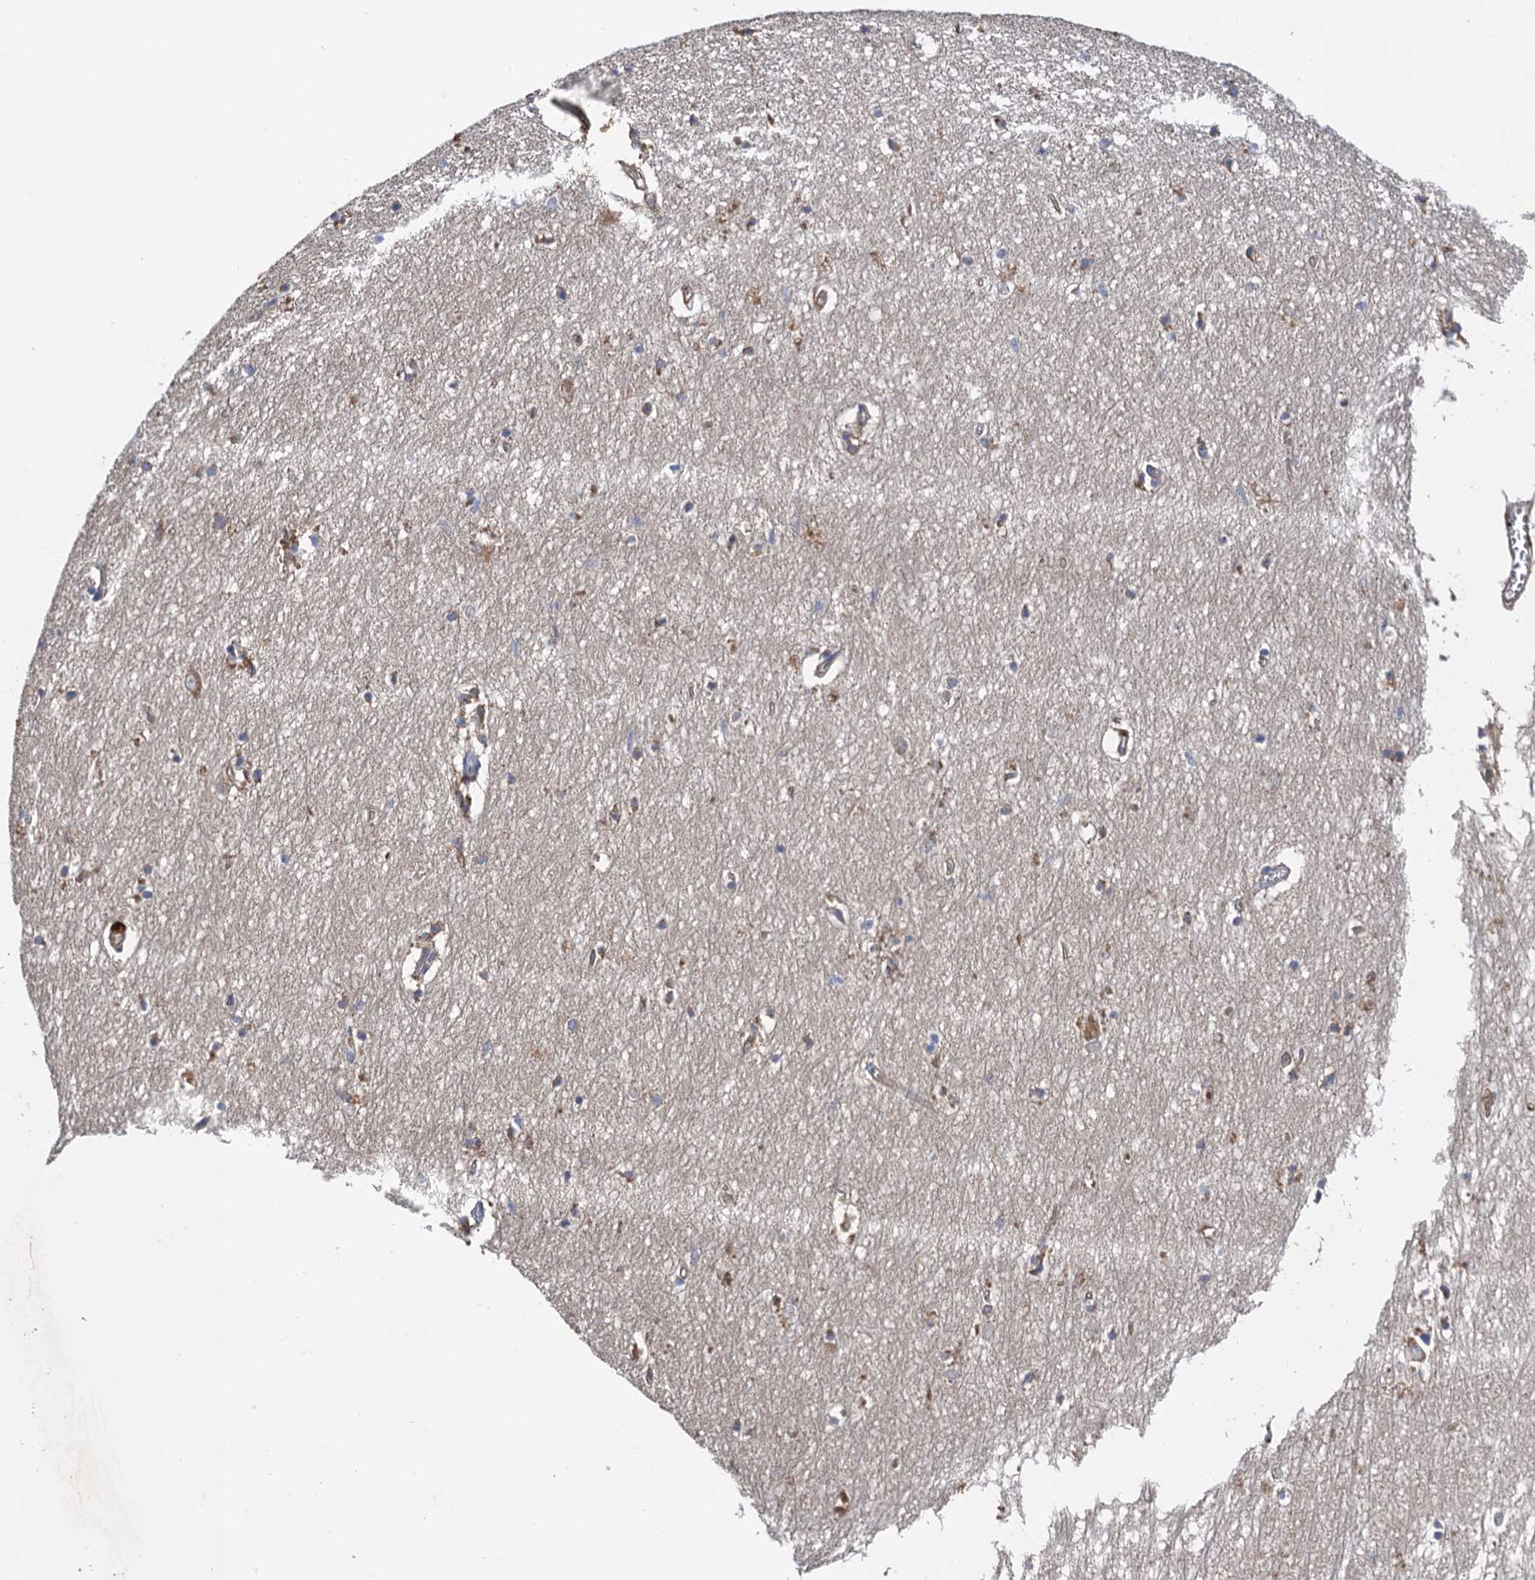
{"staining": {"intensity": "moderate", "quantity": "25%-75%", "location": "cytoplasmic/membranous"}, "tissue": "hippocampus", "cell_type": "Glial cells", "image_type": "normal", "snomed": [{"axis": "morphology", "description": "Normal tissue, NOS"}, {"axis": "topography", "description": "Hippocampus"}], "caption": "IHC image of benign hippocampus: hippocampus stained using immunohistochemistry (IHC) shows medium levels of moderate protein expression localized specifically in the cytoplasmic/membranous of glial cells, appearing as a cytoplasmic/membranous brown color.", "gene": "PJA2", "patient": {"sex": "female", "age": 64}}